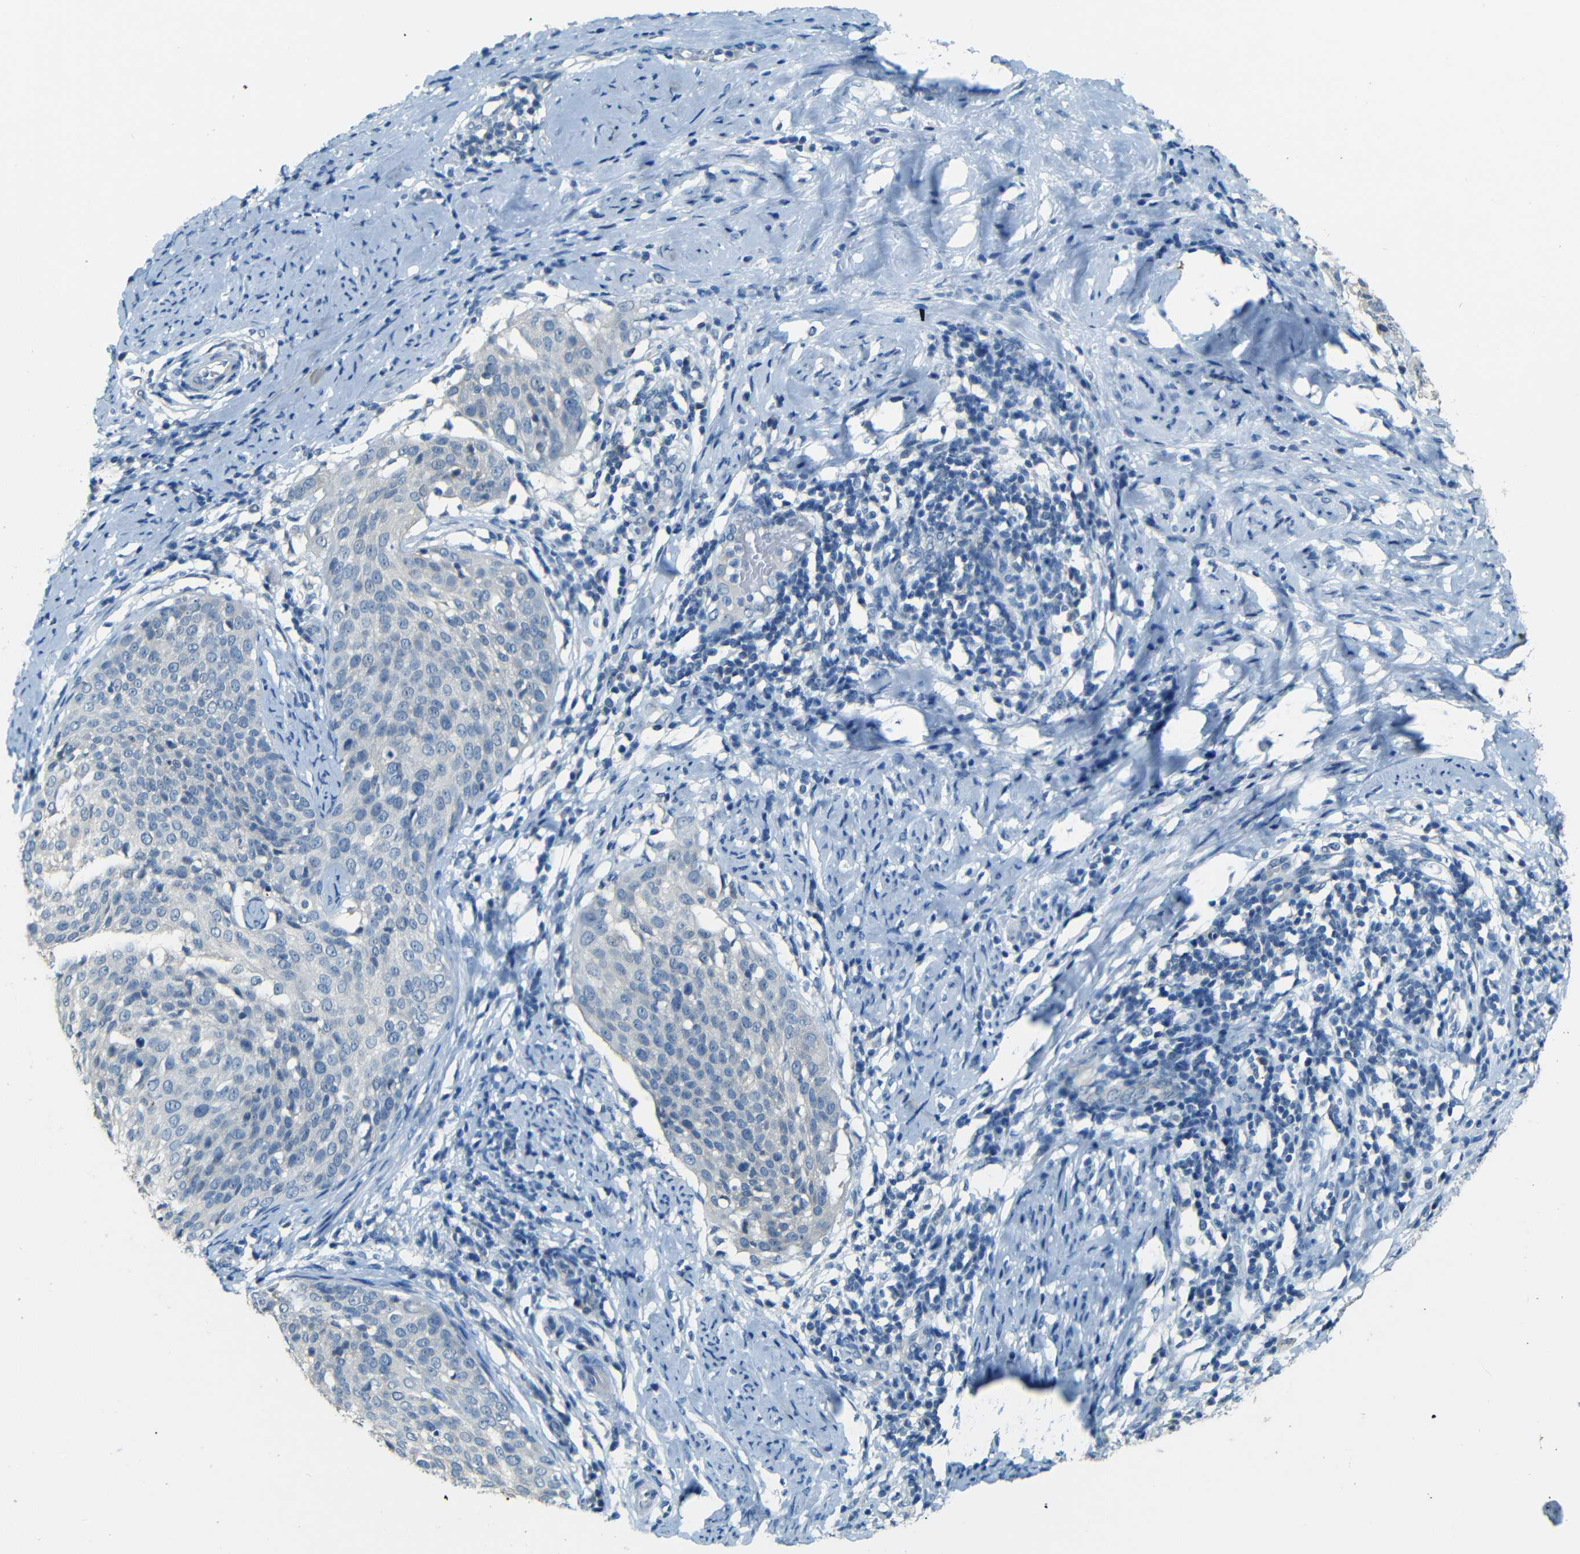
{"staining": {"intensity": "negative", "quantity": "none", "location": "none"}, "tissue": "cervical cancer", "cell_type": "Tumor cells", "image_type": "cancer", "snomed": [{"axis": "morphology", "description": "Squamous cell carcinoma, NOS"}, {"axis": "topography", "description": "Cervix"}], "caption": "The photomicrograph exhibits no staining of tumor cells in cervical cancer (squamous cell carcinoma). The staining was performed using DAB (3,3'-diaminobenzidine) to visualize the protein expression in brown, while the nuclei were stained in blue with hematoxylin (Magnification: 20x).", "gene": "ZMAT1", "patient": {"sex": "female", "age": 51}}